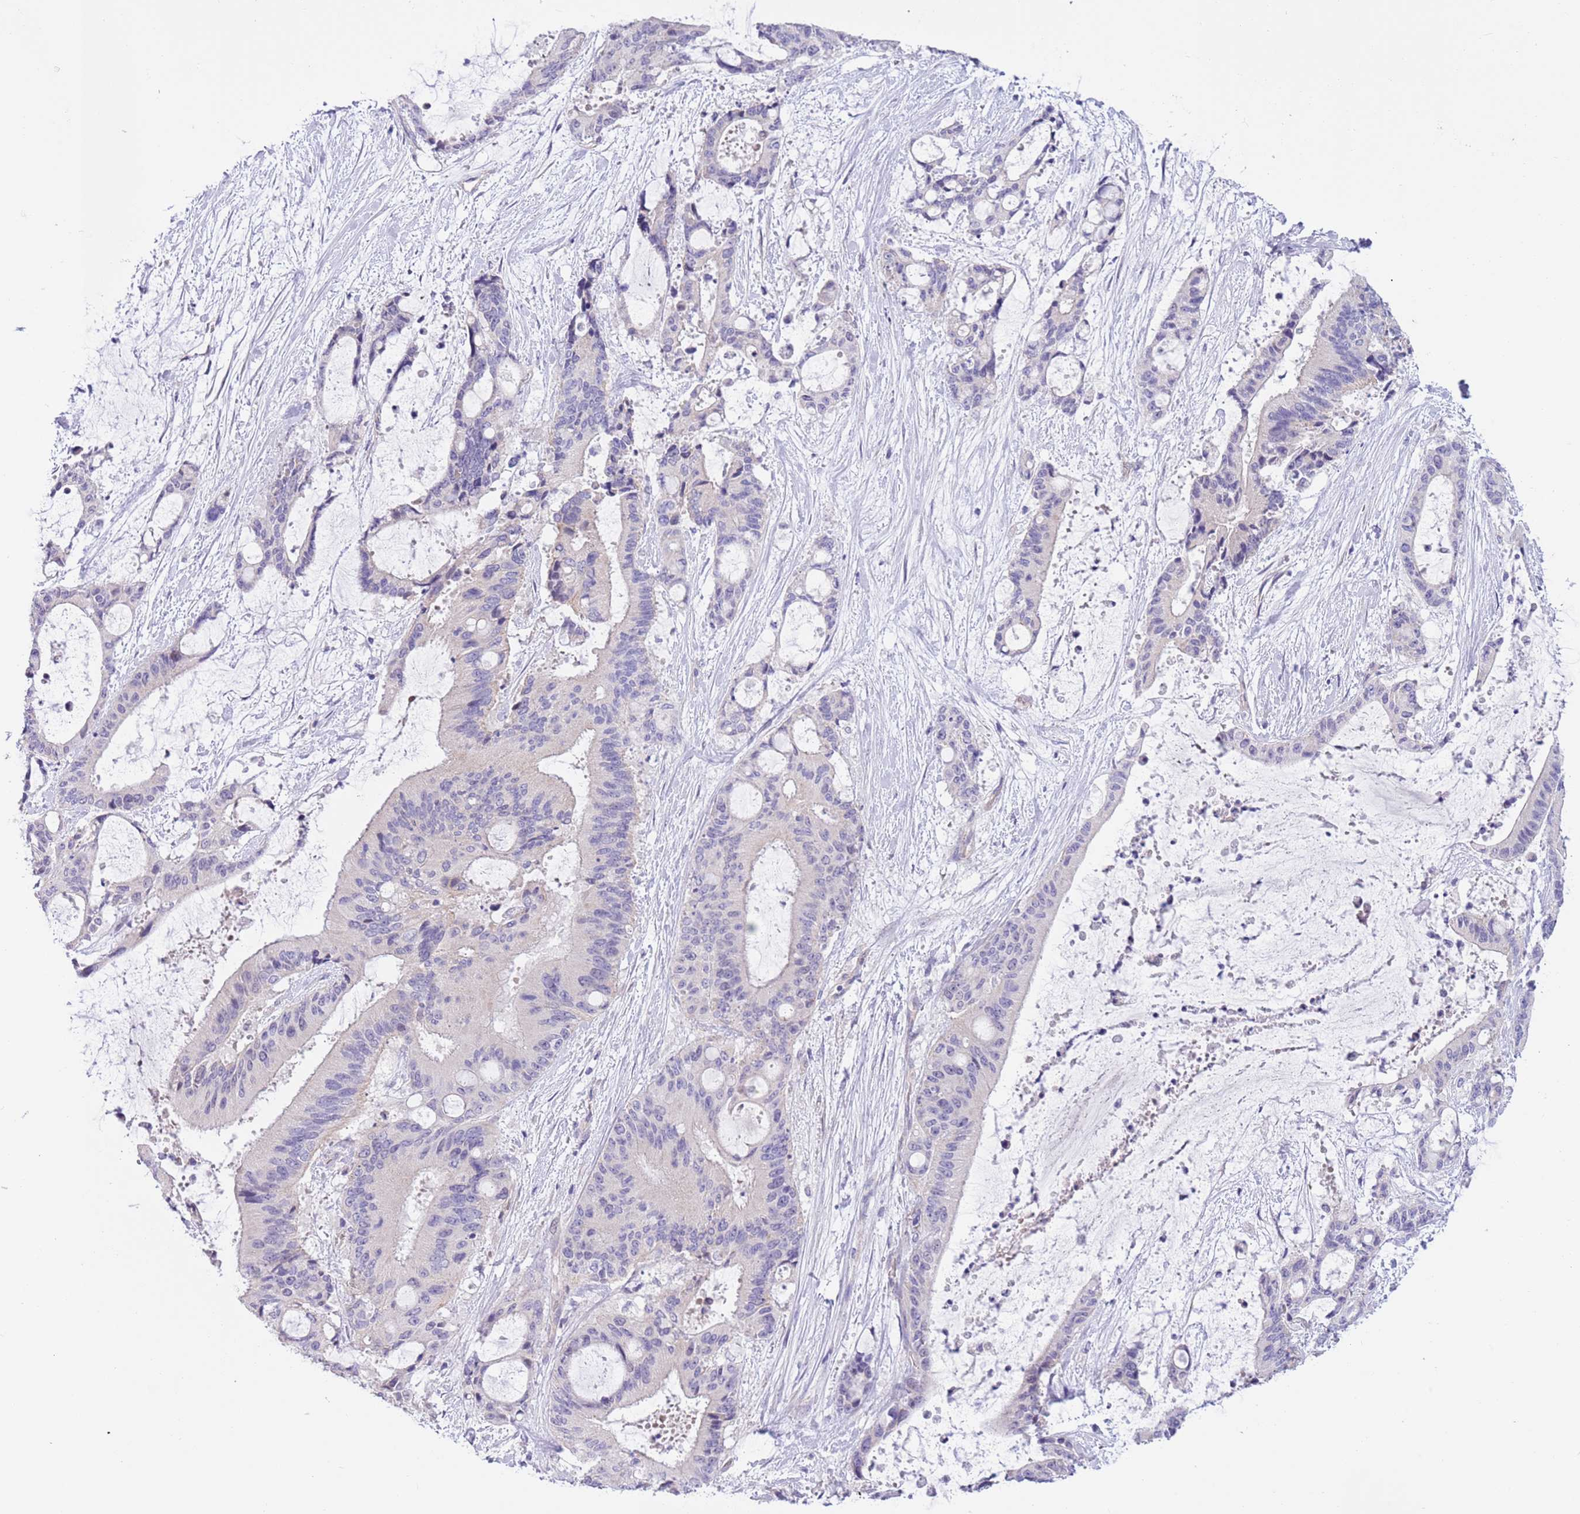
{"staining": {"intensity": "negative", "quantity": "none", "location": "none"}, "tissue": "liver cancer", "cell_type": "Tumor cells", "image_type": "cancer", "snomed": [{"axis": "morphology", "description": "Normal tissue, NOS"}, {"axis": "morphology", "description": "Cholangiocarcinoma"}, {"axis": "topography", "description": "Liver"}, {"axis": "topography", "description": "Peripheral nerve tissue"}], "caption": "Immunohistochemistry (IHC) histopathology image of neoplastic tissue: human cholangiocarcinoma (liver) stained with DAB (3,3'-diaminobenzidine) reveals no significant protein staining in tumor cells.", "gene": "NET1", "patient": {"sex": "female", "age": 73}}